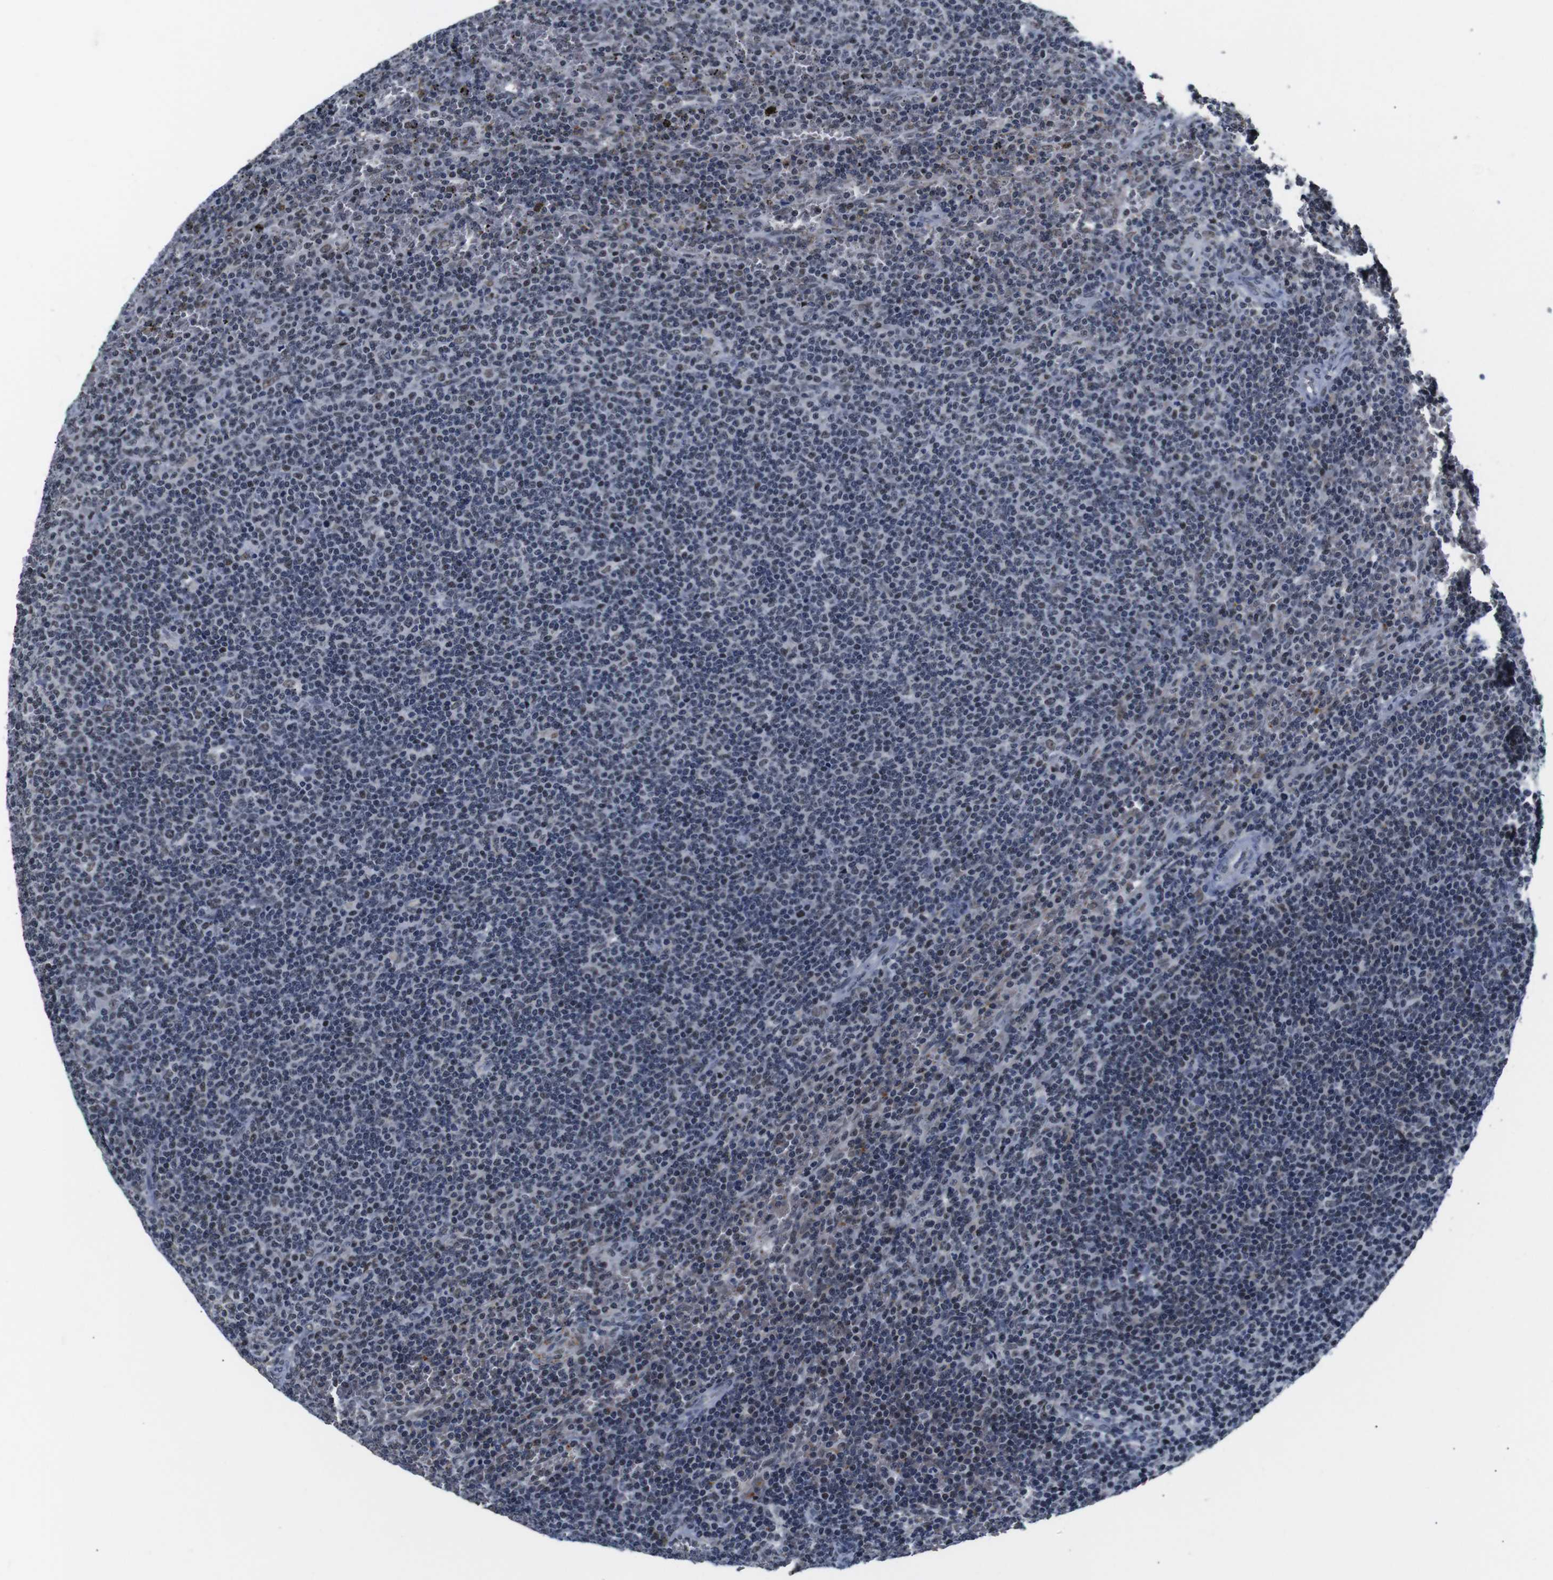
{"staining": {"intensity": "weak", "quantity": "<25%", "location": "nuclear"}, "tissue": "lymphoma", "cell_type": "Tumor cells", "image_type": "cancer", "snomed": [{"axis": "morphology", "description": "Malignant lymphoma, non-Hodgkin's type, Low grade"}, {"axis": "topography", "description": "Spleen"}], "caption": "Immunohistochemistry (IHC) of low-grade malignant lymphoma, non-Hodgkin's type shows no staining in tumor cells.", "gene": "ILDR2", "patient": {"sex": "female", "age": 50}}